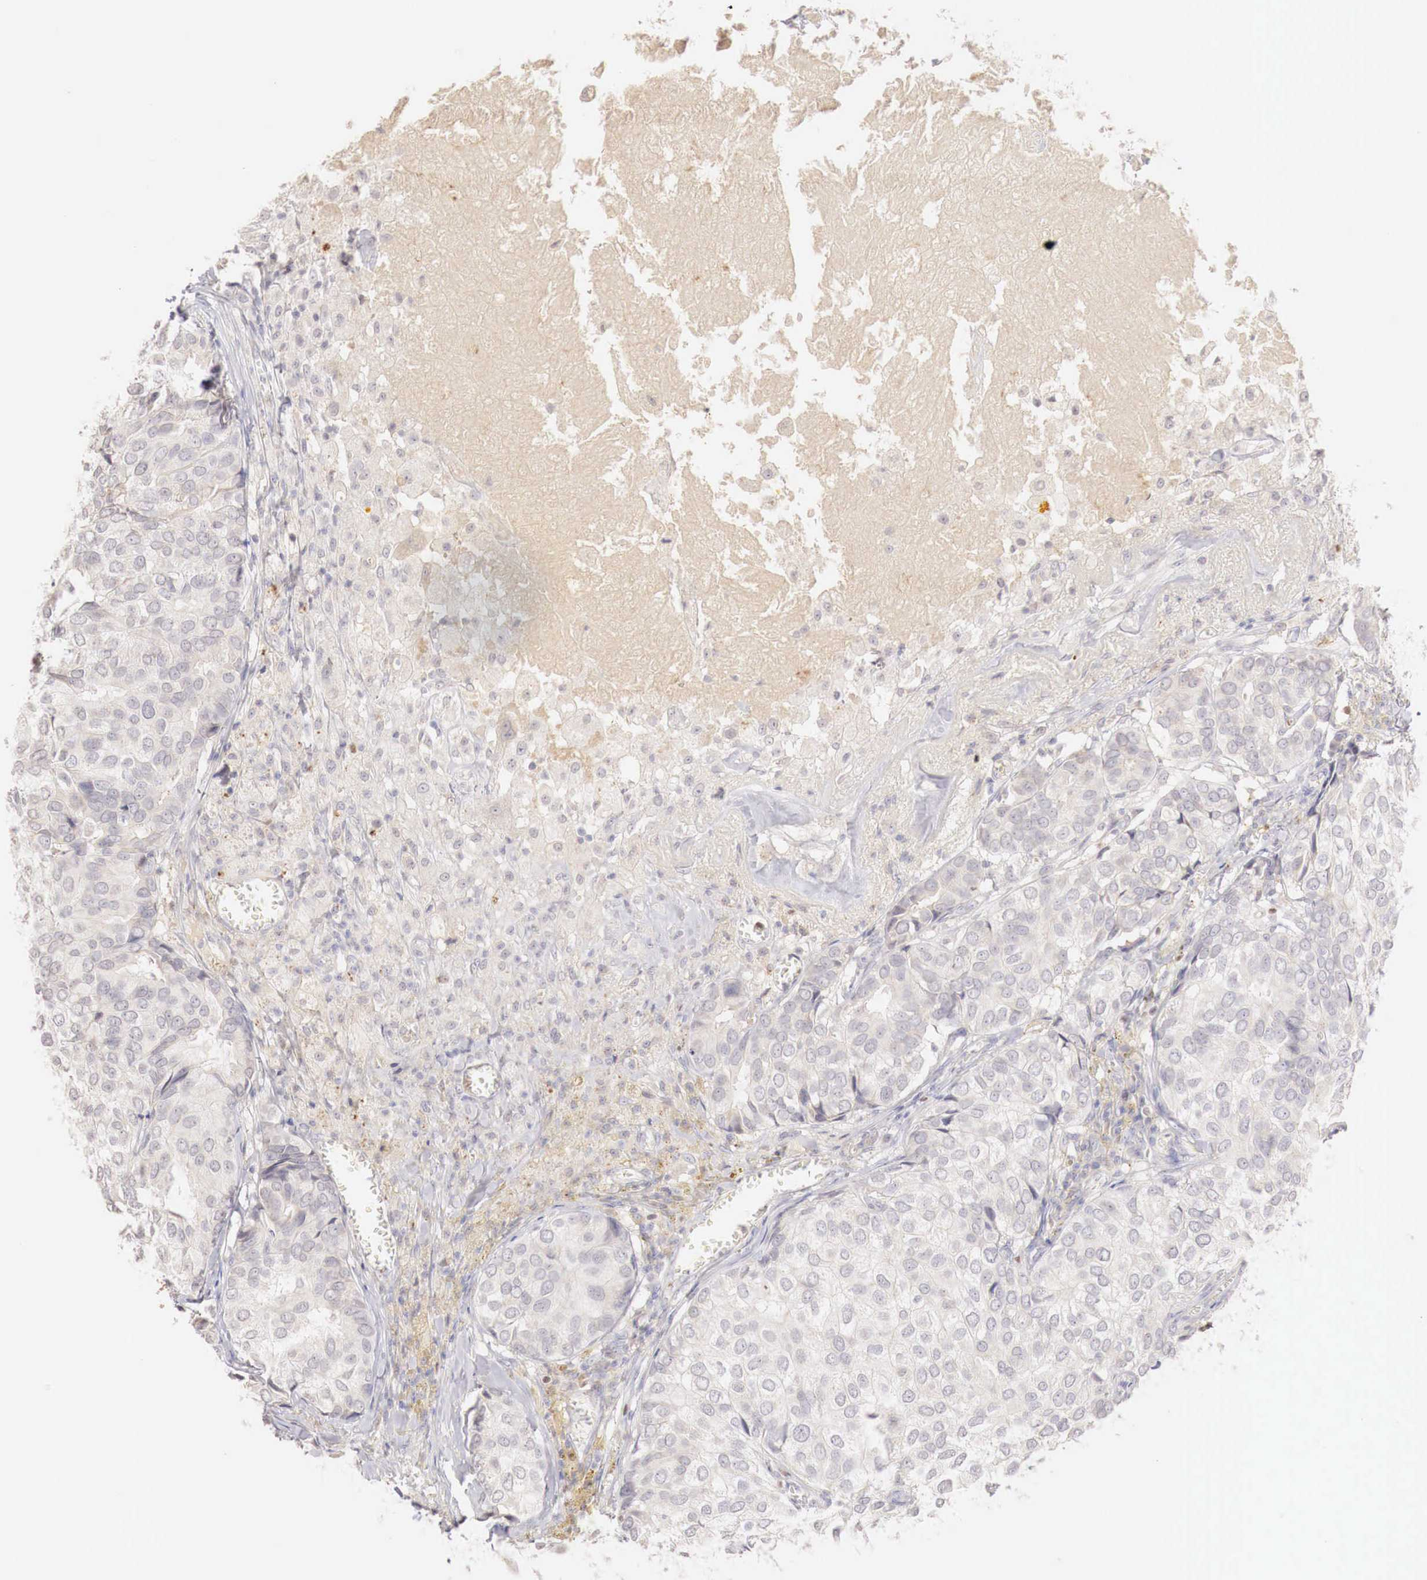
{"staining": {"intensity": "negative", "quantity": "none", "location": "none"}, "tissue": "breast cancer", "cell_type": "Tumor cells", "image_type": "cancer", "snomed": [{"axis": "morphology", "description": "Duct carcinoma"}, {"axis": "topography", "description": "Breast"}], "caption": "Tumor cells show no significant protein staining in breast infiltrating ductal carcinoma. (DAB (3,3'-diaminobenzidine) immunohistochemistry visualized using brightfield microscopy, high magnification).", "gene": "GATA1", "patient": {"sex": "female", "age": 68}}